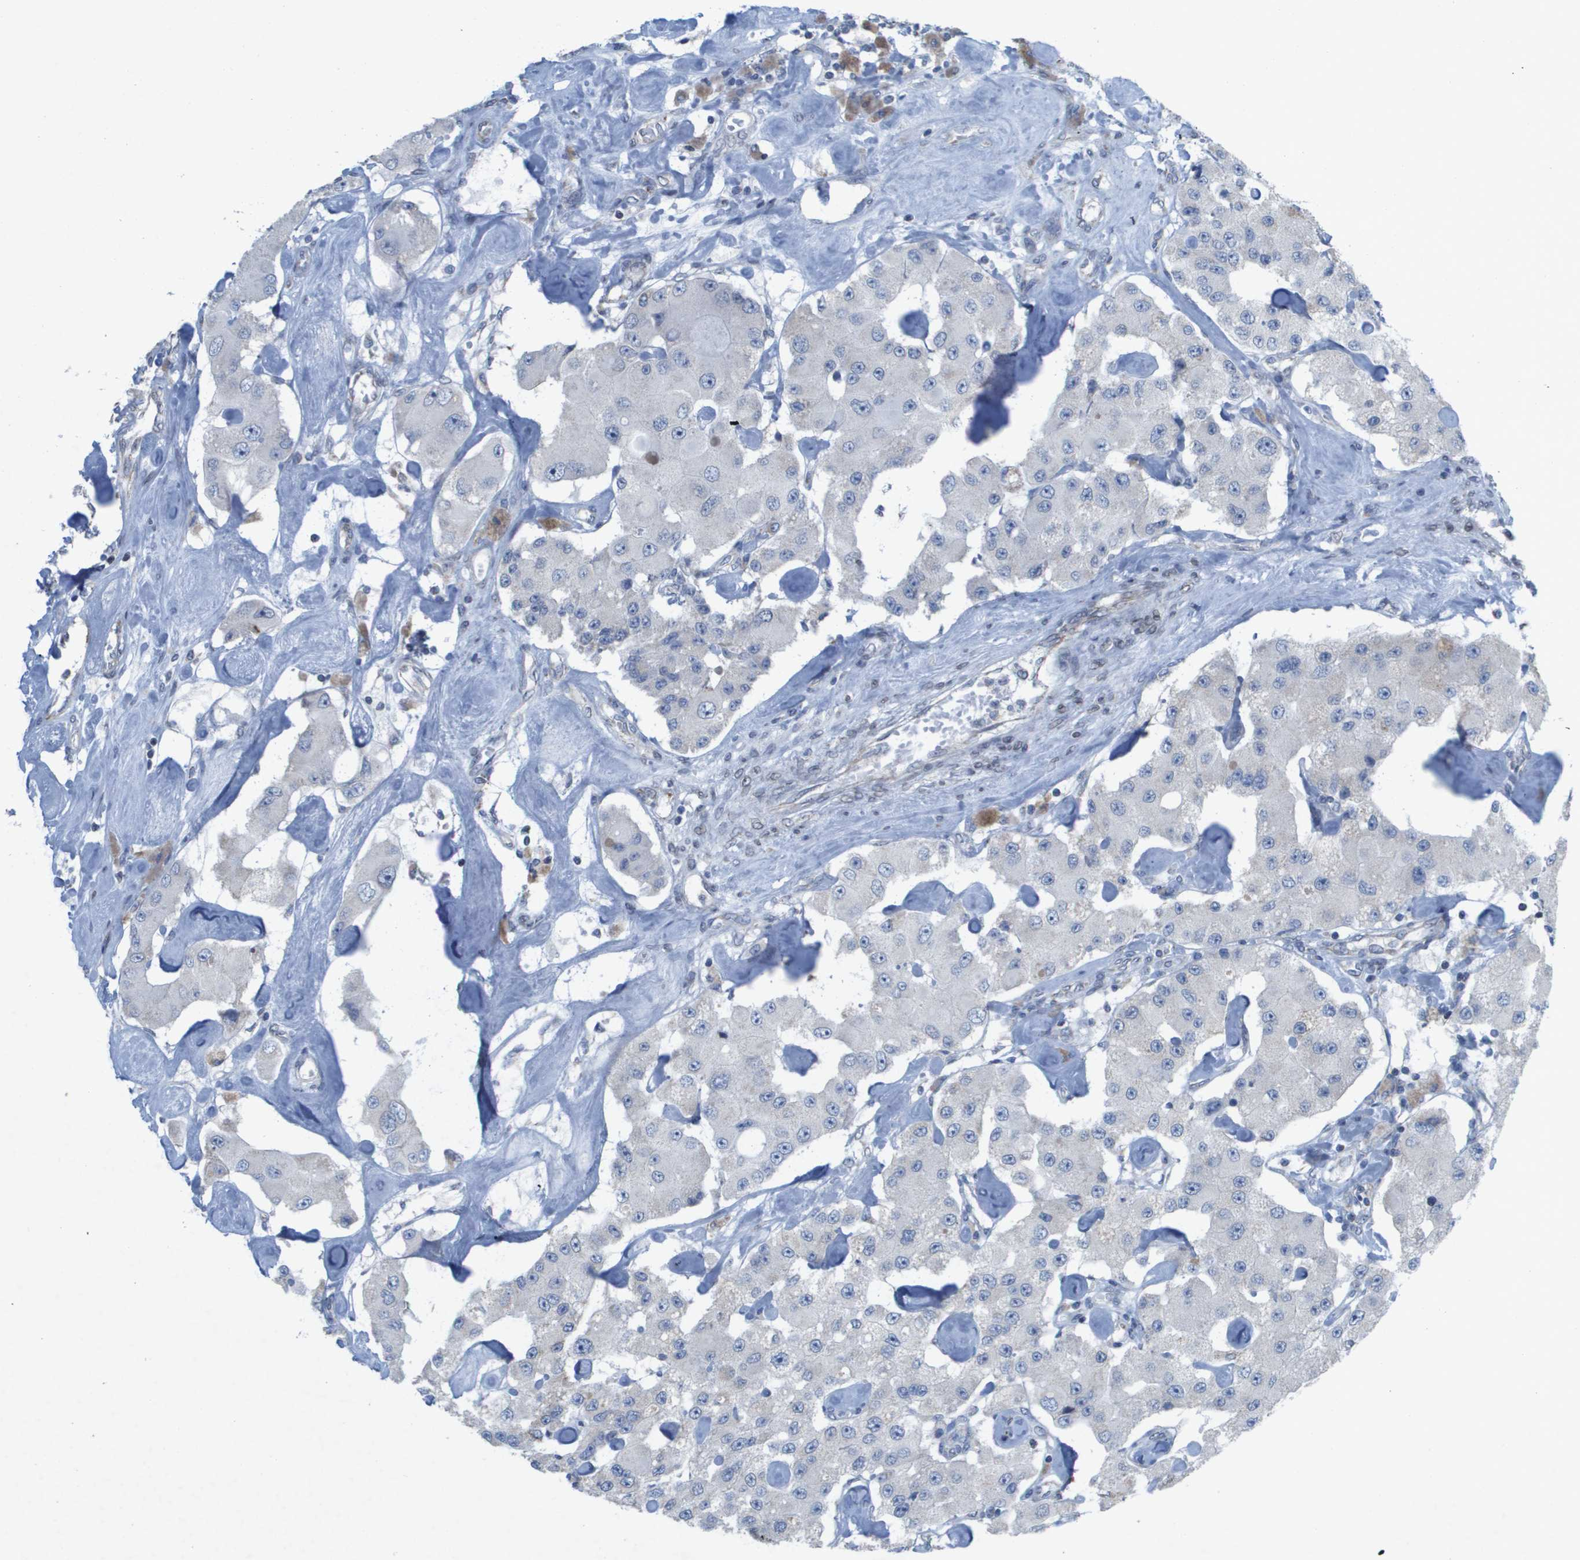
{"staining": {"intensity": "negative", "quantity": "none", "location": "none"}, "tissue": "carcinoid", "cell_type": "Tumor cells", "image_type": "cancer", "snomed": [{"axis": "morphology", "description": "Carcinoid, malignant, NOS"}, {"axis": "topography", "description": "Pancreas"}], "caption": "The photomicrograph exhibits no significant staining in tumor cells of carcinoid.", "gene": "TMEM223", "patient": {"sex": "male", "age": 41}}